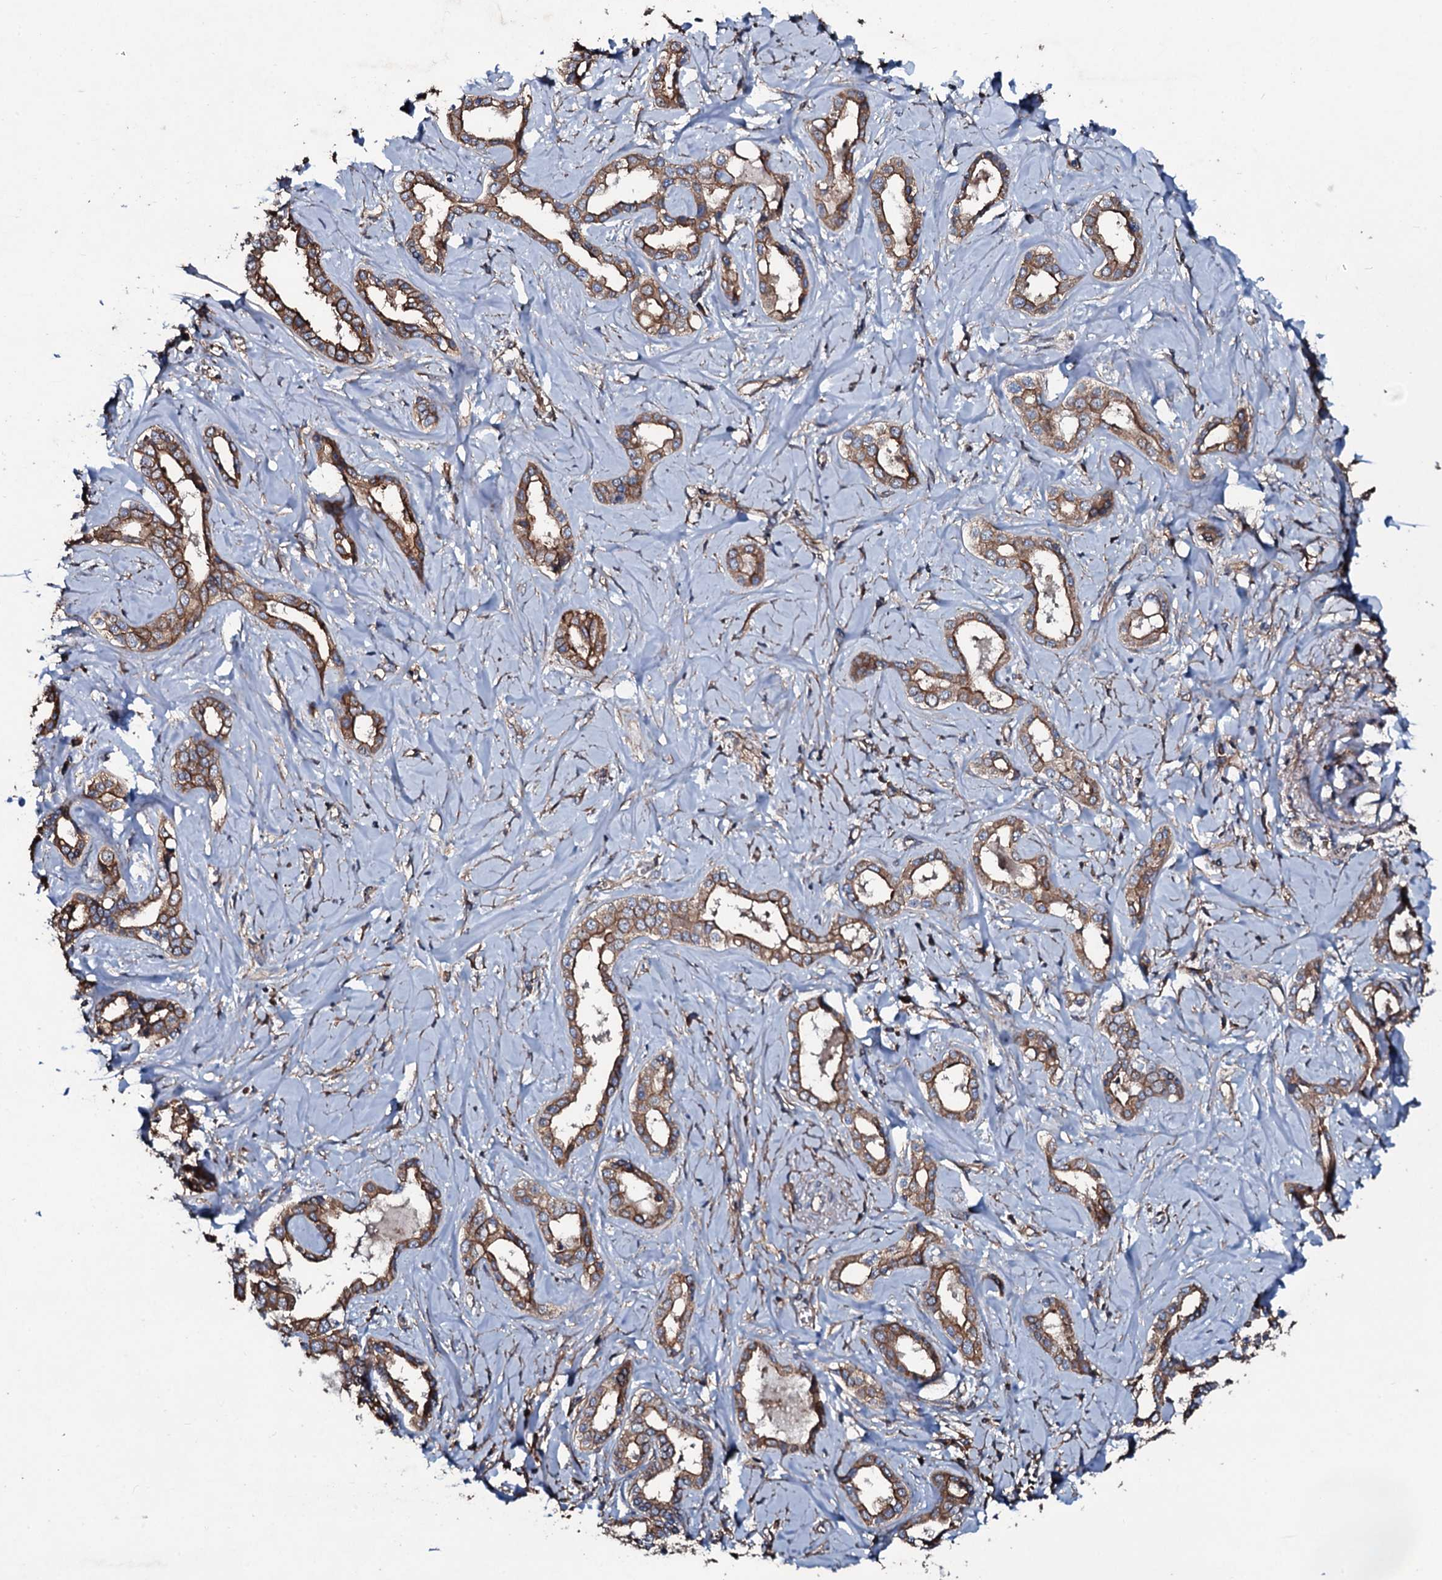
{"staining": {"intensity": "moderate", "quantity": ">75%", "location": "cytoplasmic/membranous"}, "tissue": "liver cancer", "cell_type": "Tumor cells", "image_type": "cancer", "snomed": [{"axis": "morphology", "description": "Cholangiocarcinoma"}, {"axis": "topography", "description": "Liver"}], "caption": "This is a photomicrograph of IHC staining of cholangiocarcinoma (liver), which shows moderate positivity in the cytoplasmic/membranous of tumor cells.", "gene": "DMAC2", "patient": {"sex": "female", "age": 77}}